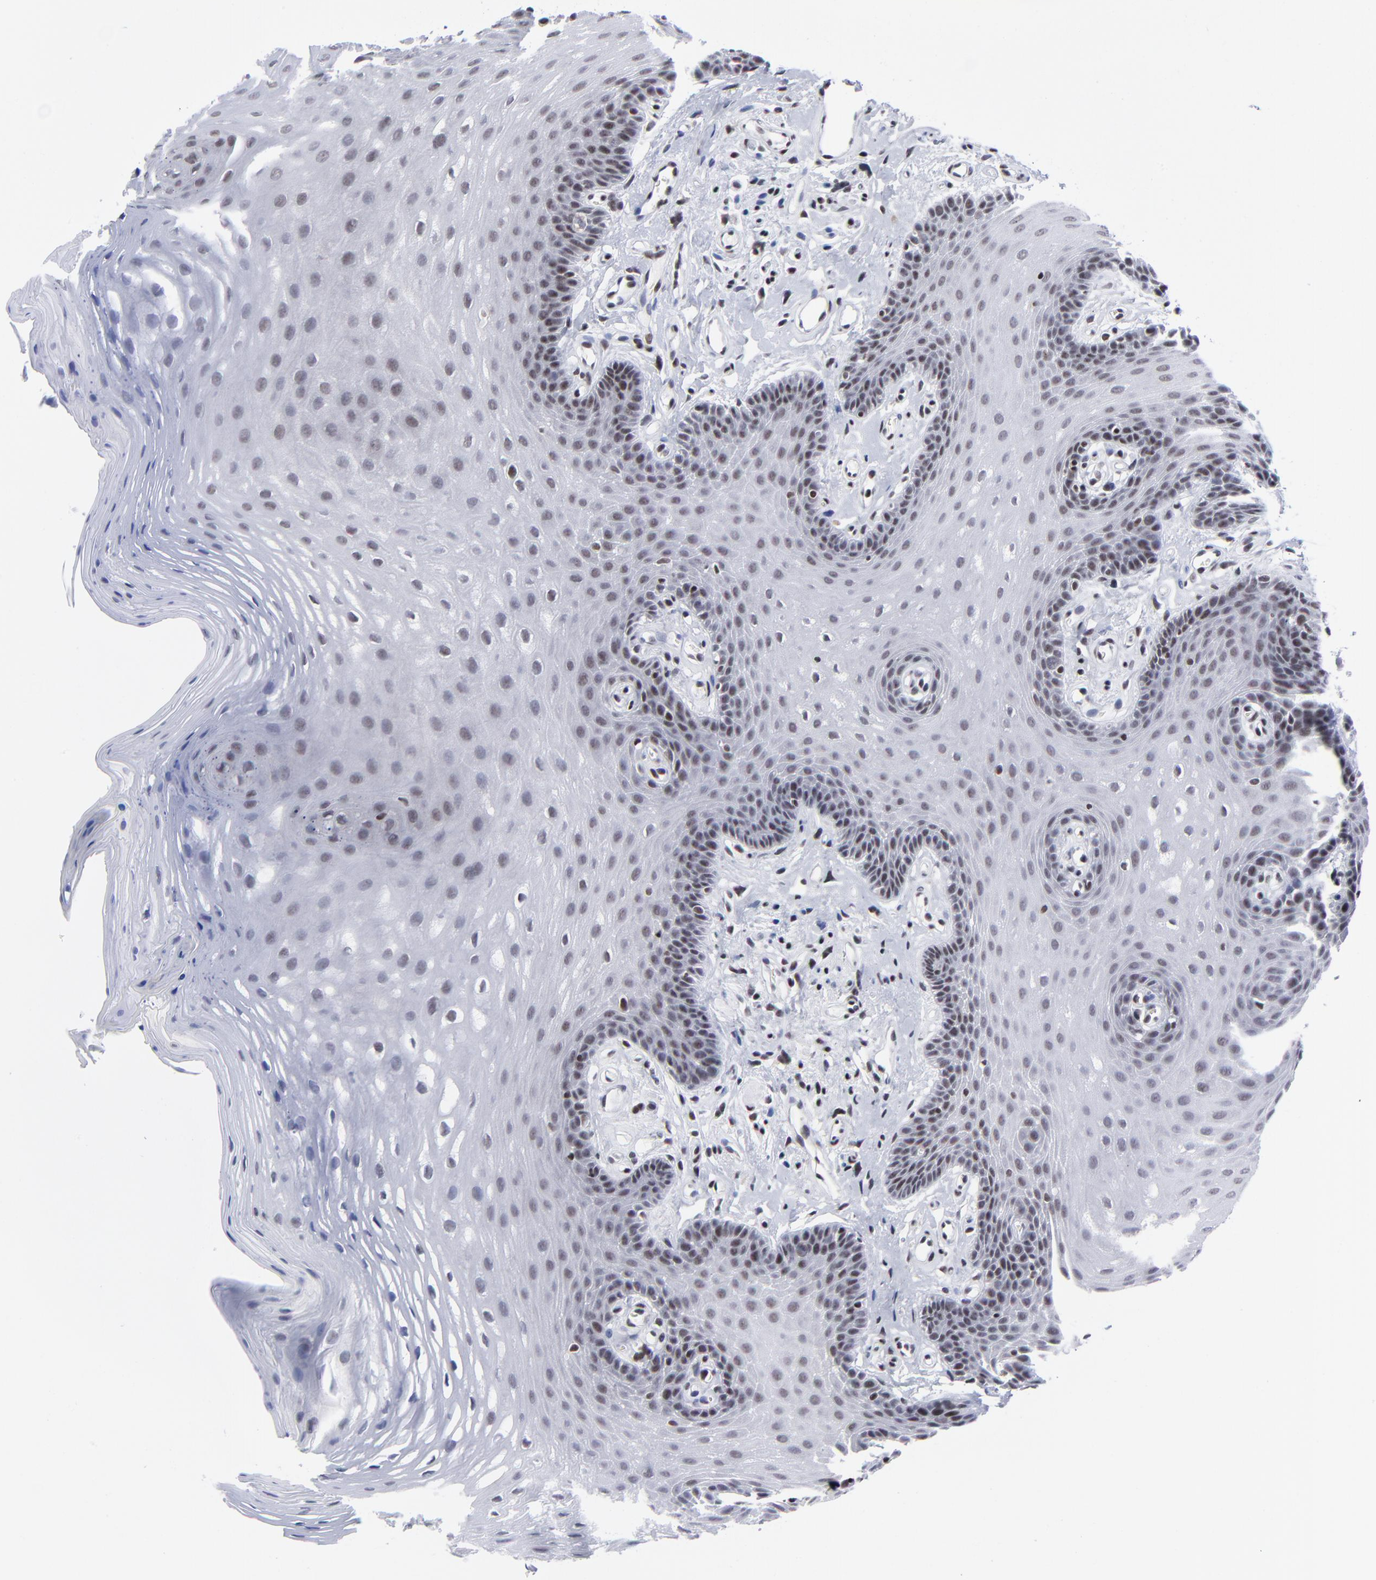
{"staining": {"intensity": "weak", "quantity": "<25%", "location": "nuclear"}, "tissue": "oral mucosa", "cell_type": "Squamous epithelial cells", "image_type": "normal", "snomed": [{"axis": "morphology", "description": "Normal tissue, NOS"}, {"axis": "topography", "description": "Oral tissue"}], "caption": "Benign oral mucosa was stained to show a protein in brown. There is no significant expression in squamous epithelial cells.", "gene": "SP2", "patient": {"sex": "male", "age": 62}}